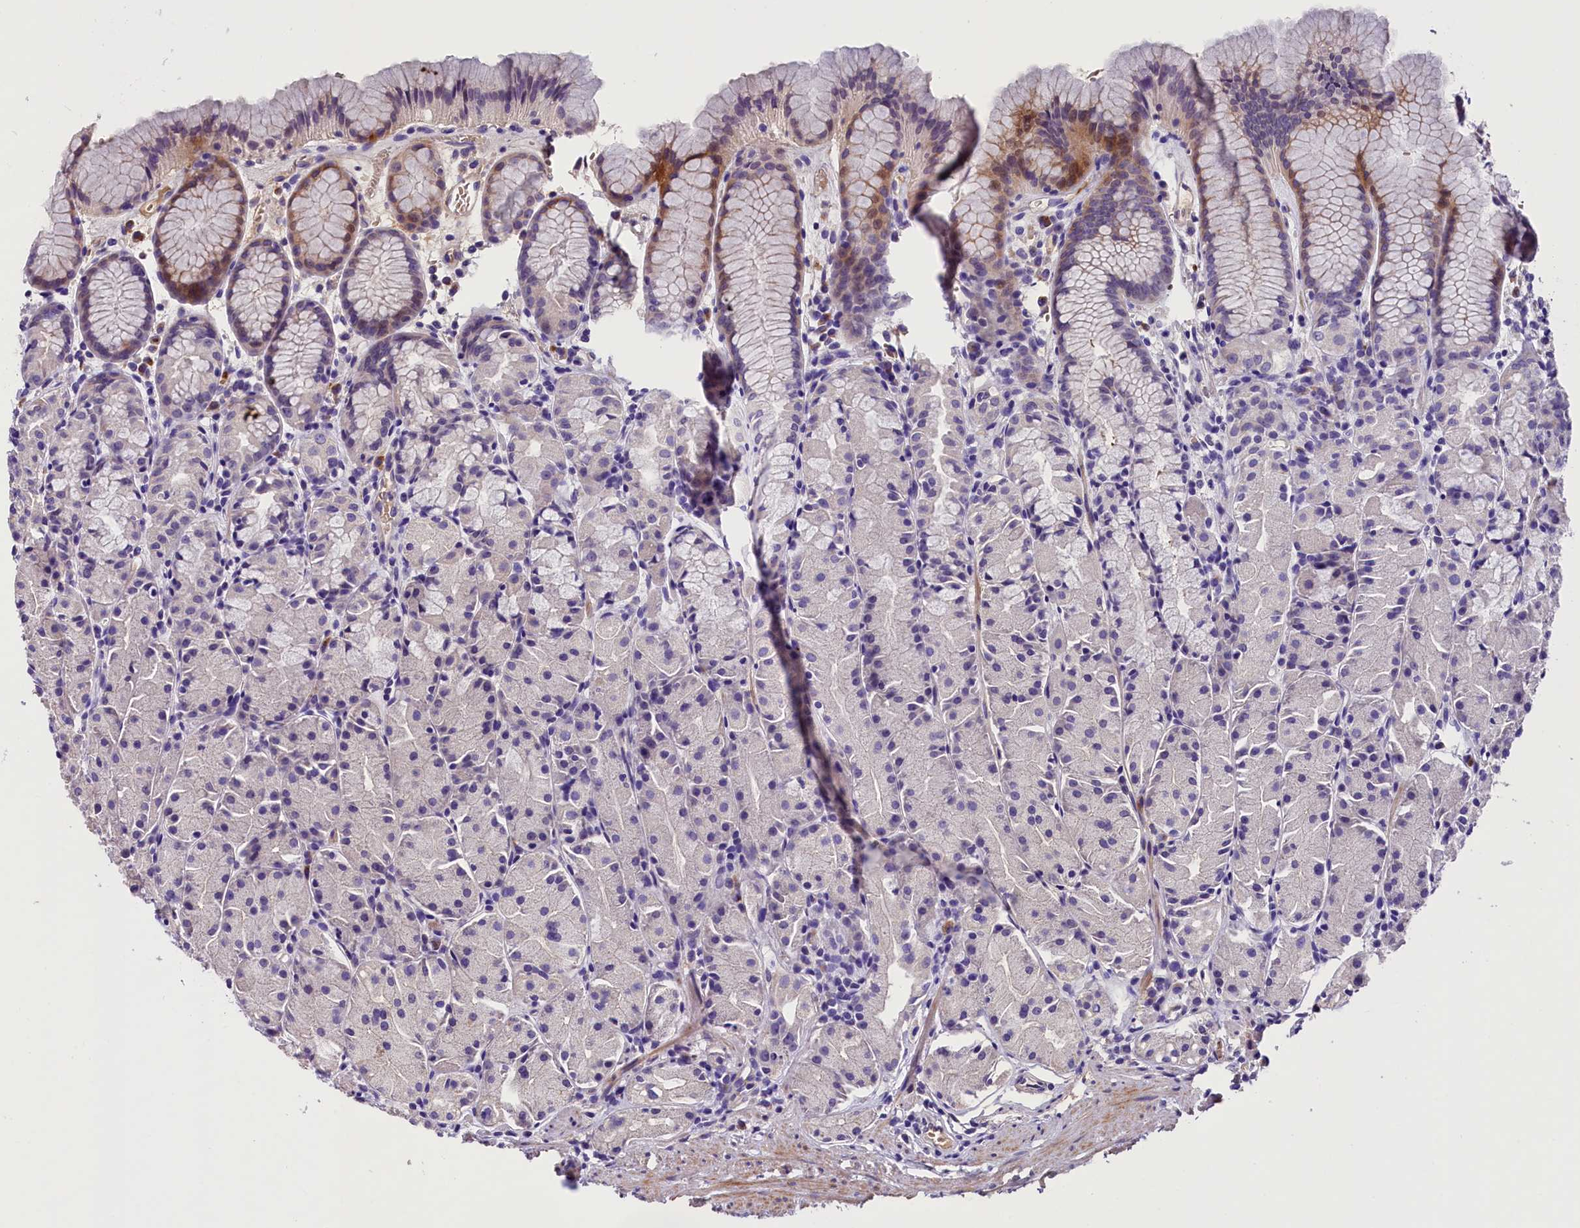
{"staining": {"intensity": "moderate", "quantity": "<25%", "location": "cytoplasmic/membranous,nuclear"}, "tissue": "stomach", "cell_type": "Glandular cells", "image_type": "normal", "snomed": [{"axis": "morphology", "description": "Normal tissue, NOS"}, {"axis": "topography", "description": "Stomach, upper"}], "caption": "Immunohistochemistry (IHC) of unremarkable human stomach reveals low levels of moderate cytoplasmic/membranous,nuclear expression in about <25% of glandular cells.", "gene": "MEX3B", "patient": {"sex": "male", "age": 47}}